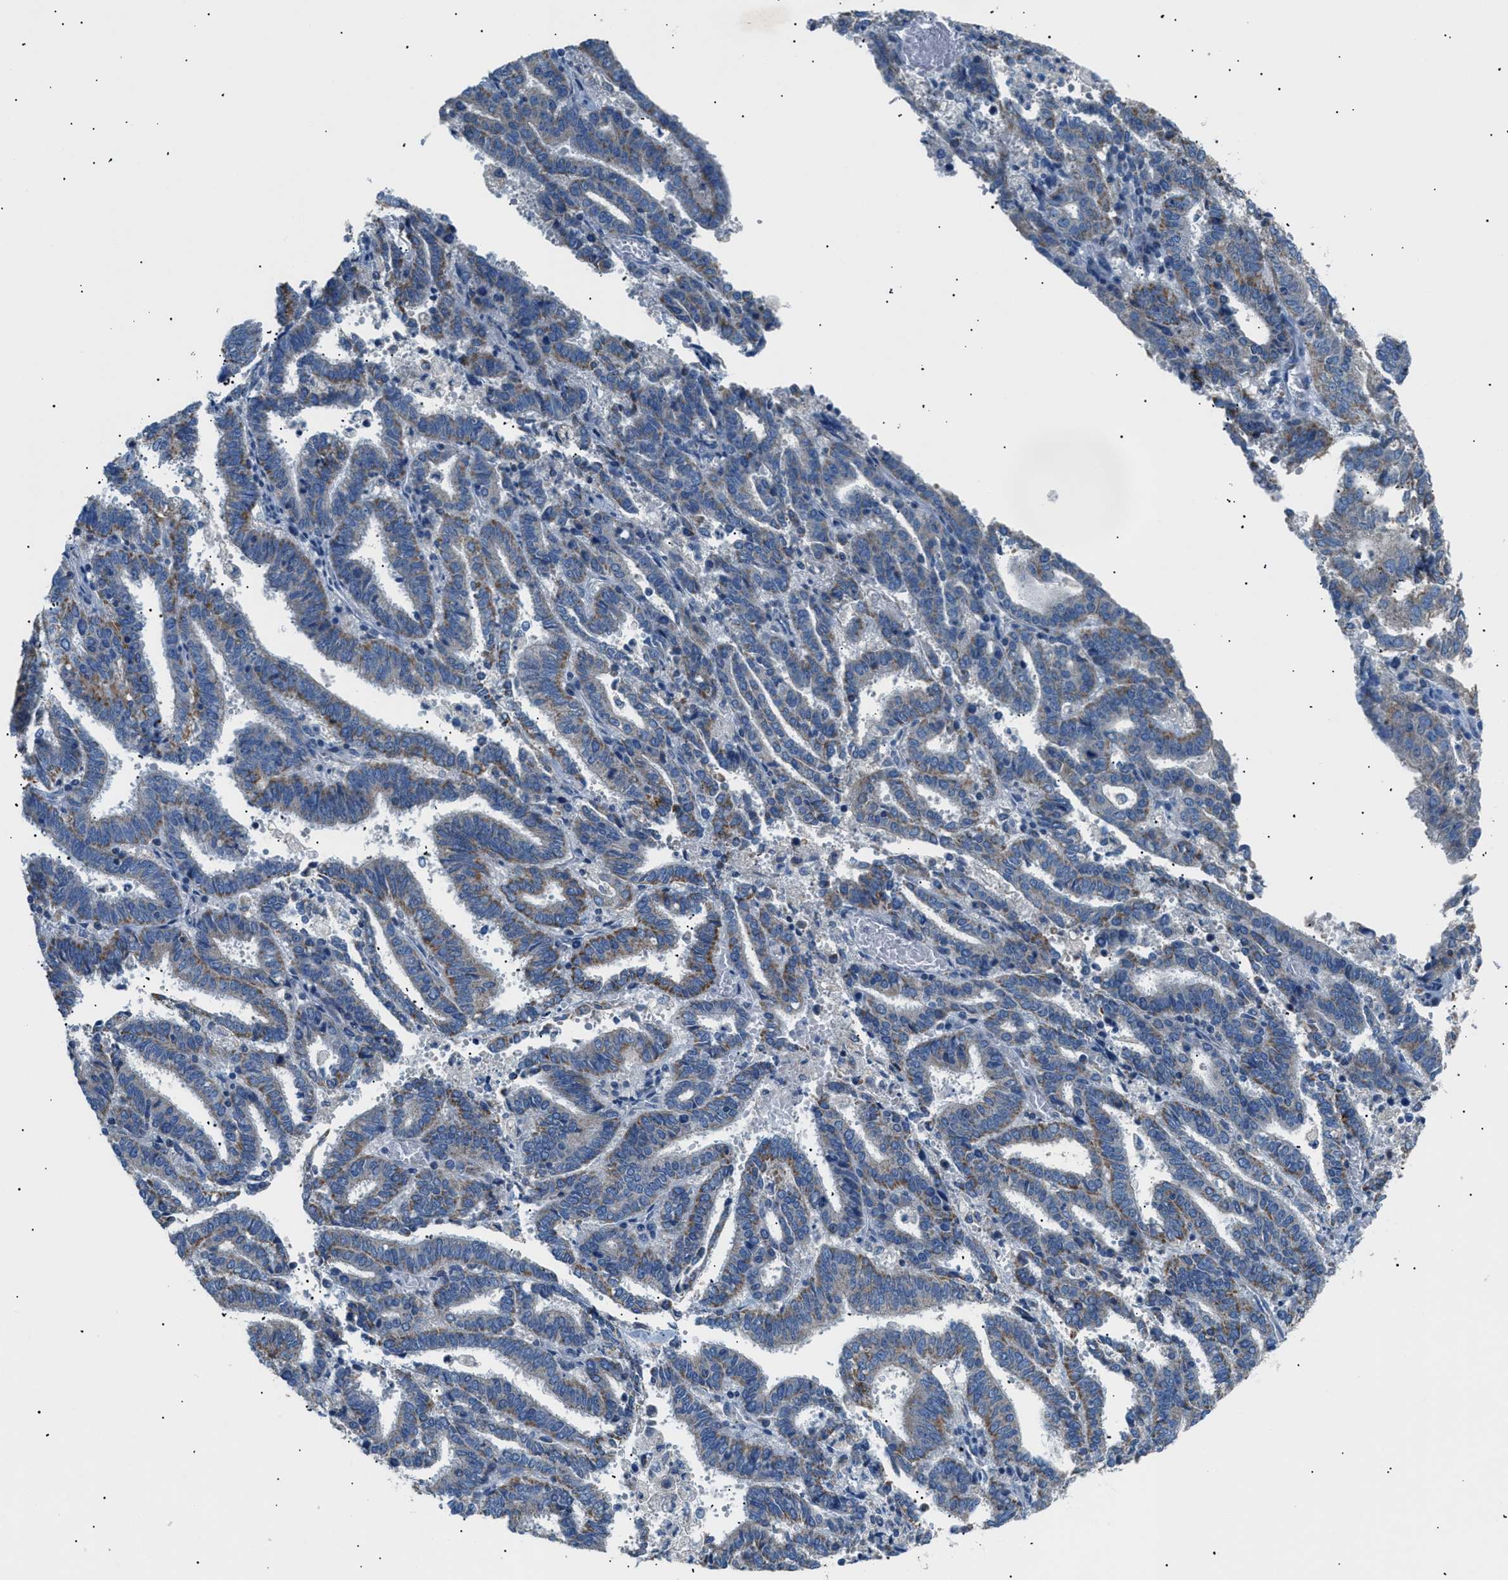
{"staining": {"intensity": "weak", "quantity": "25%-75%", "location": "cytoplasmic/membranous"}, "tissue": "endometrial cancer", "cell_type": "Tumor cells", "image_type": "cancer", "snomed": [{"axis": "morphology", "description": "Adenocarcinoma, NOS"}, {"axis": "topography", "description": "Uterus"}], "caption": "Human adenocarcinoma (endometrial) stained with a protein marker demonstrates weak staining in tumor cells.", "gene": "ILDR1", "patient": {"sex": "female", "age": 83}}